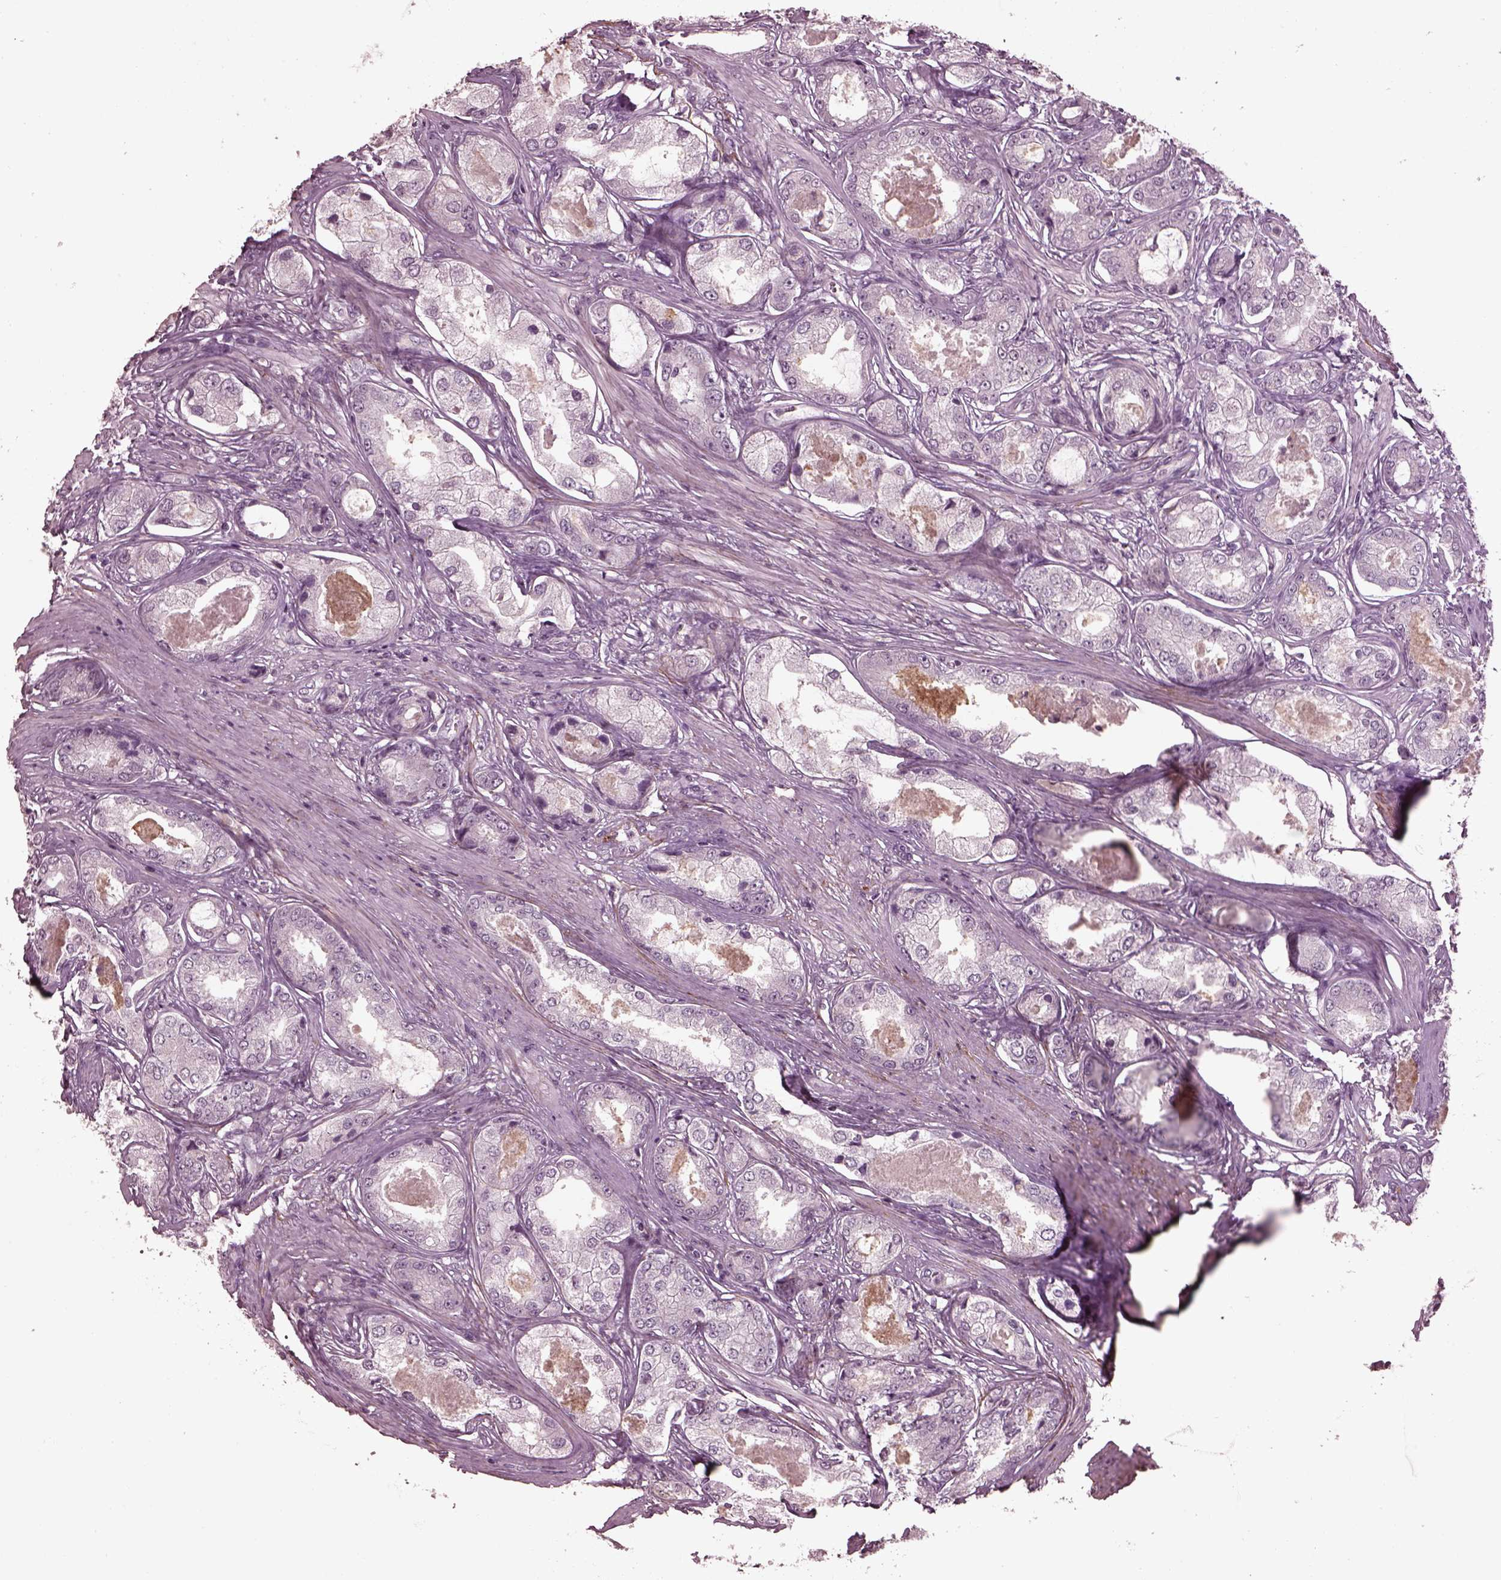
{"staining": {"intensity": "negative", "quantity": "none", "location": "none"}, "tissue": "prostate cancer", "cell_type": "Tumor cells", "image_type": "cancer", "snomed": [{"axis": "morphology", "description": "Adenocarcinoma, Low grade"}, {"axis": "topography", "description": "Prostate"}], "caption": "Immunohistochemistry of human prostate cancer (low-grade adenocarcinoma) exhibits no staining in tumor cells.", "gene": "EFEMP1", "patient": {"sex": "male", "age": 68}}